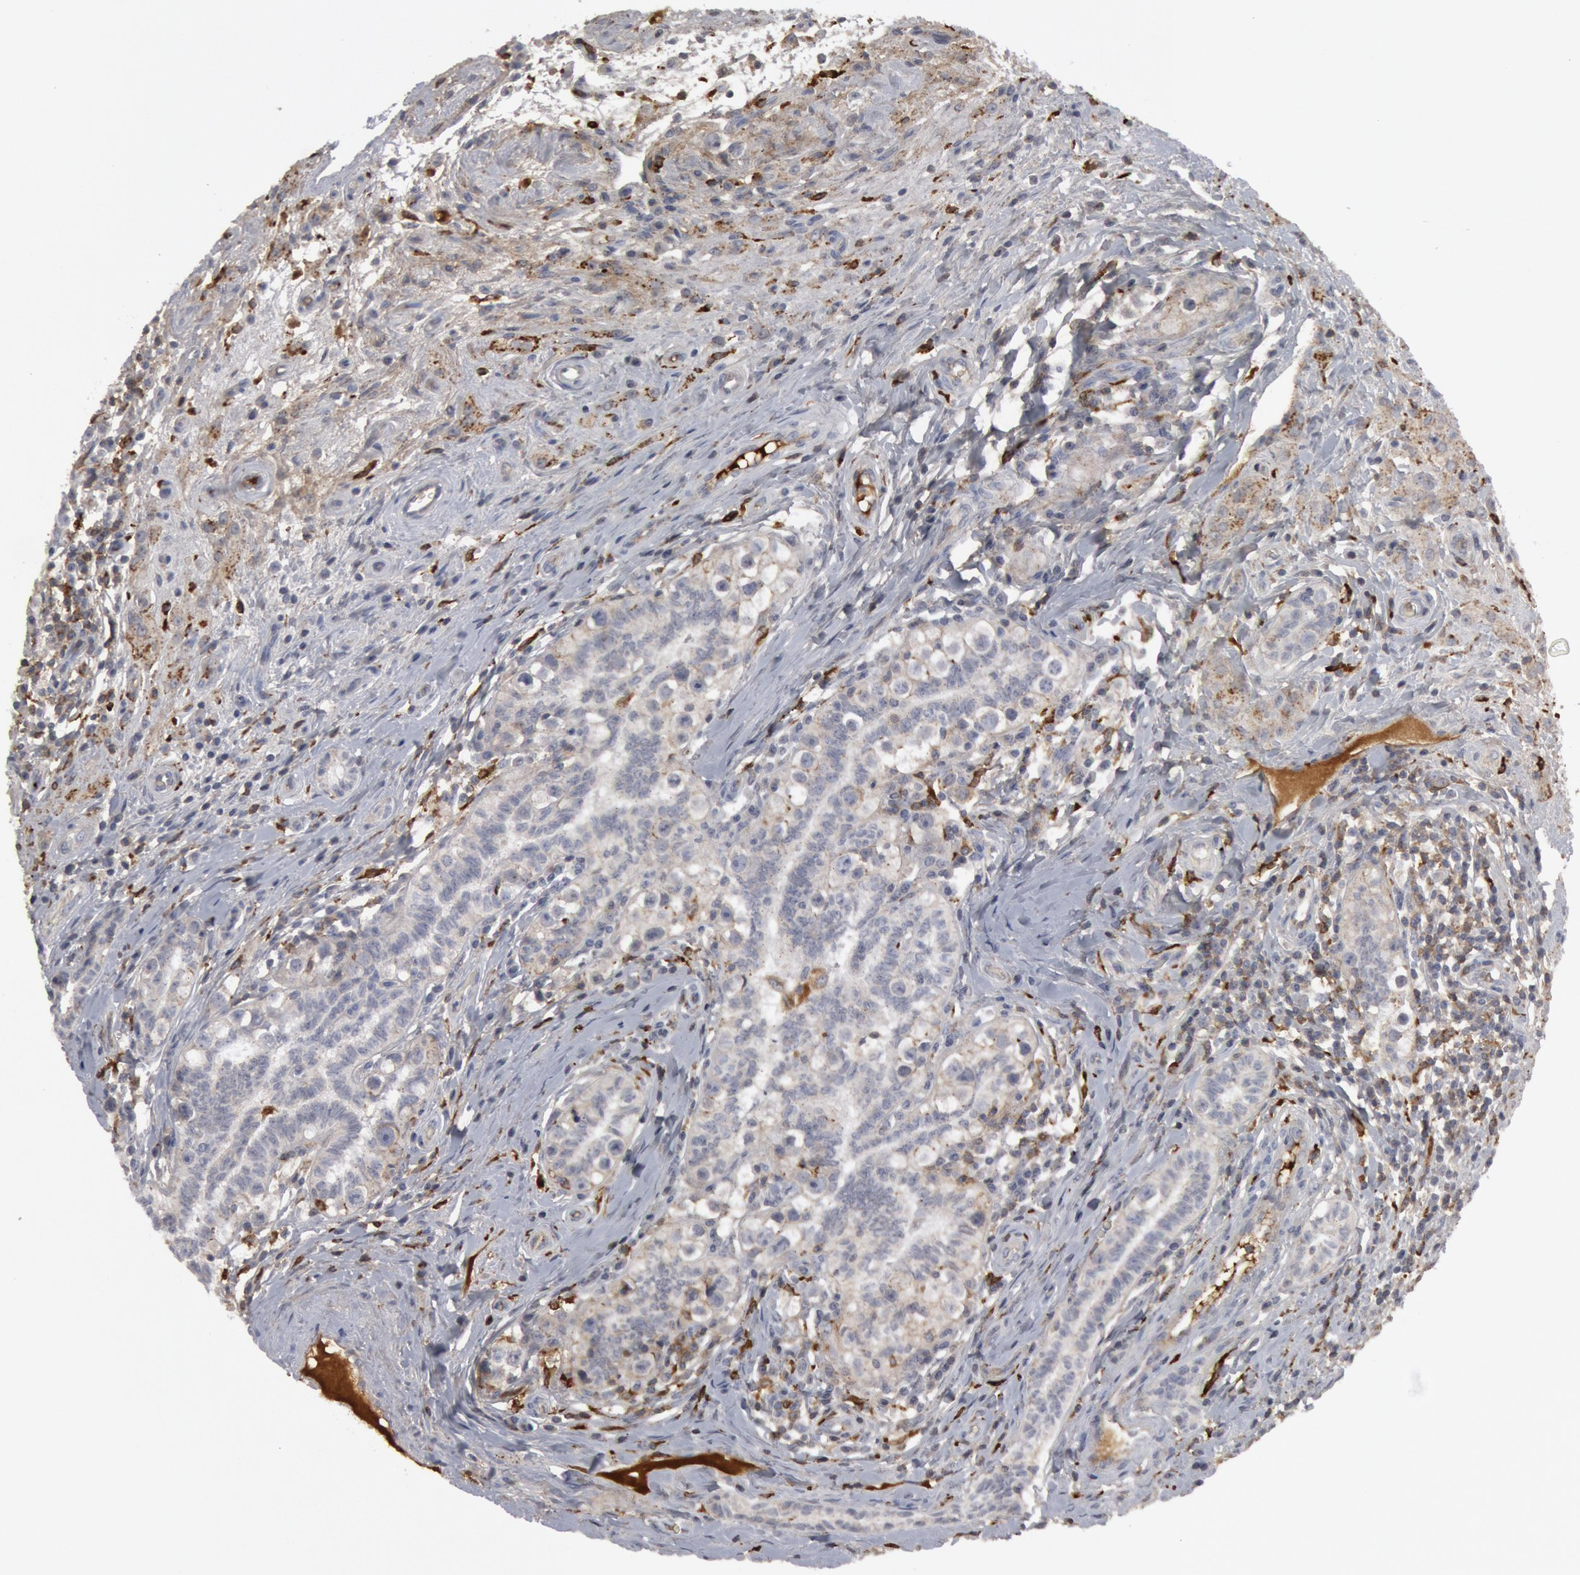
{"staining": {"intensity": "negative", "quantity": "none", "location": "none"}, "tissue": "testis cancer", "cell_type": "Tumor cells", "image_type": "cancer", "snomed": [{"axis": "morphology", "description": "Seminoma, NOS"}, {"axis": "topography", "description": "Testis"}], "caption": "High magnification brightfield microscopy of seminoma (testis) stained with DAB (3,3'-diaminobenzidine) (brown) and counterstained with hematoxylin (blue): tumor cells show no significant staining.", "gene": "C1QC", "patient": {"sex": "male", "age": 32}}